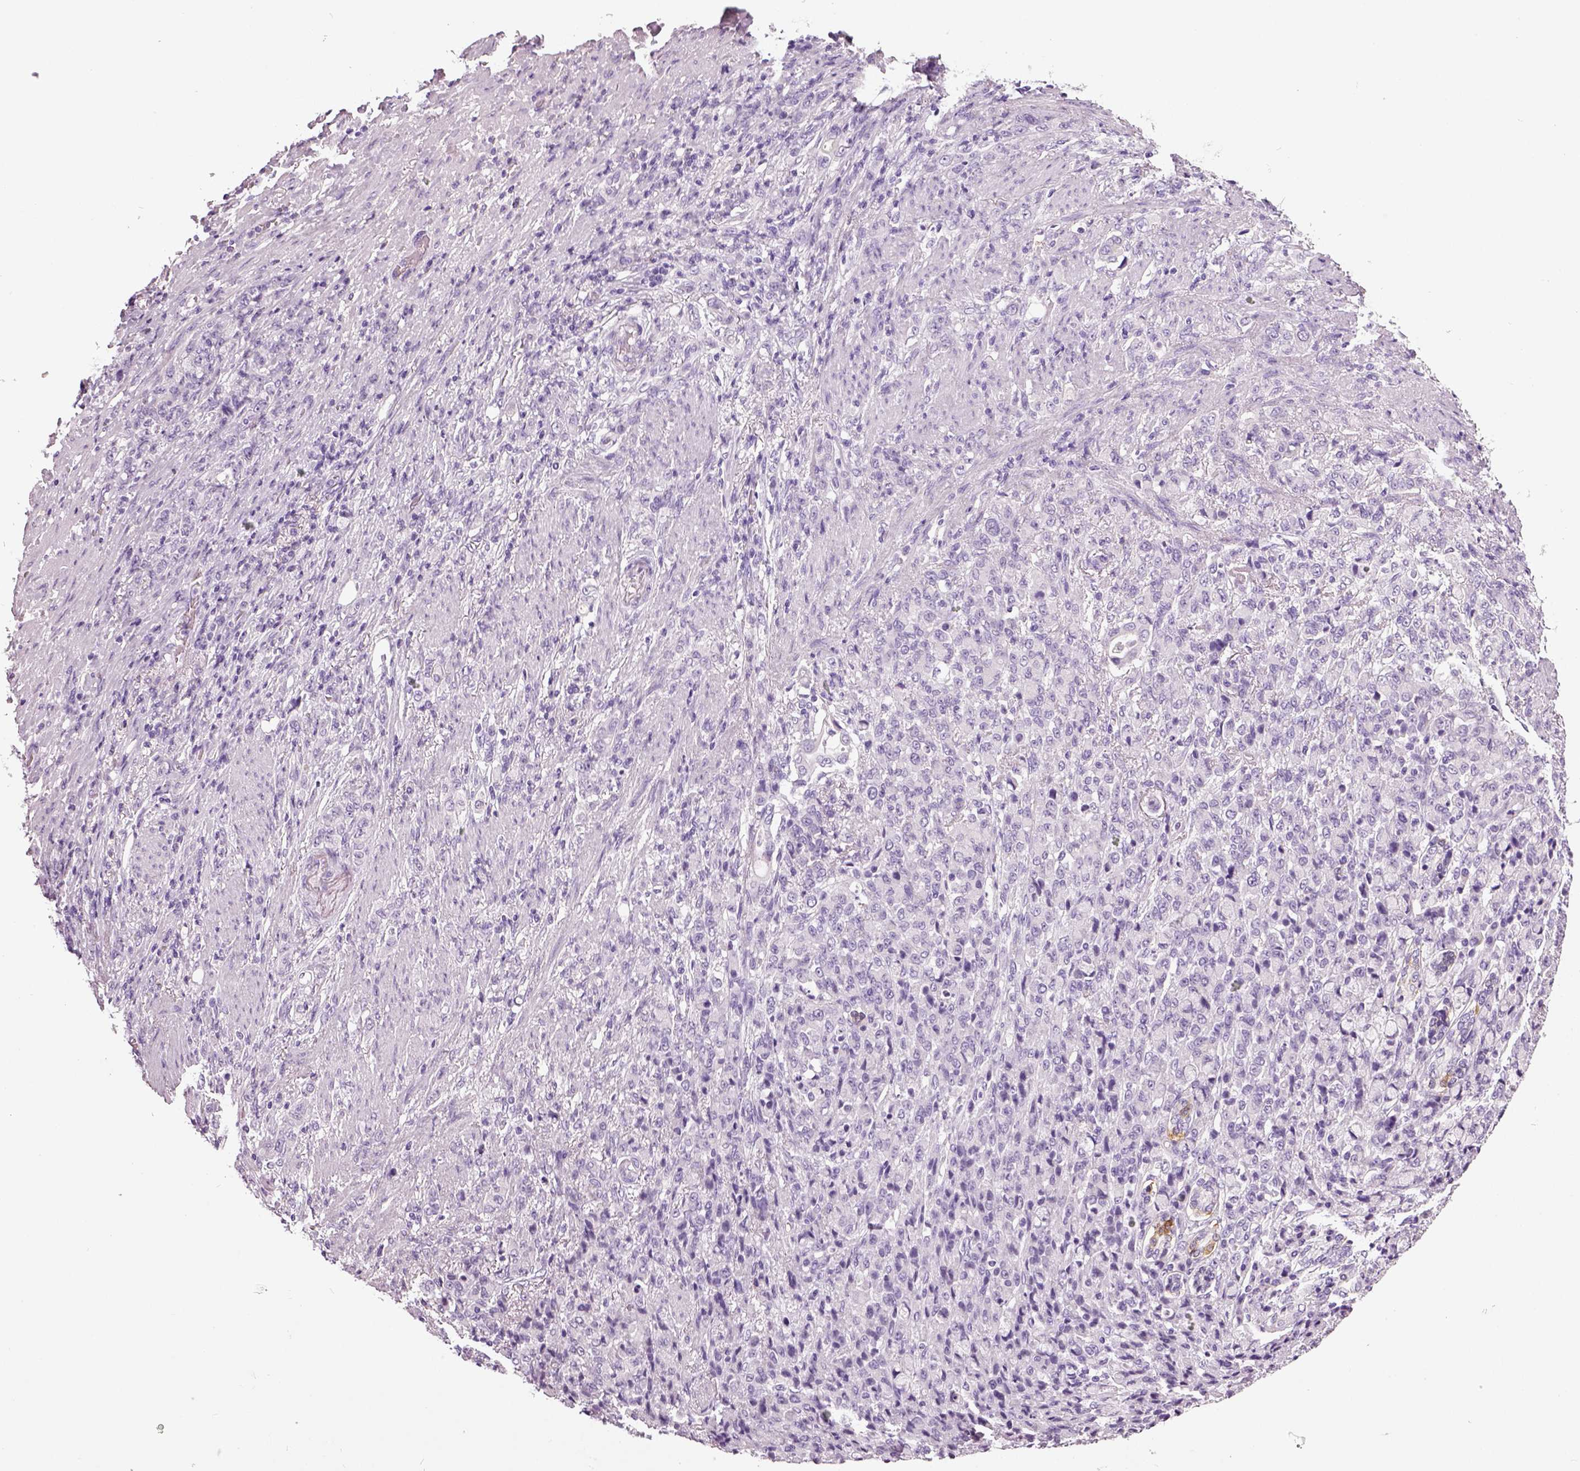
{"staining": {"intensity": "negative", "quantity": "none", "location": "none"}, "tissue": "stomach cancer", "cell_type": "Tumor cells", "image_type": "cancer", "snomed": [{"axis": "morphology", "description": "Adenocarcinoma, NOS"}, {"axis": "topography", "description": "Stomach"}], "caption": "The image reveals no significant expression in tumor cells of adenocarcinoma (stomach).", "gene": "NECAB2", "patient": {"sex": "female", "age": 79}}